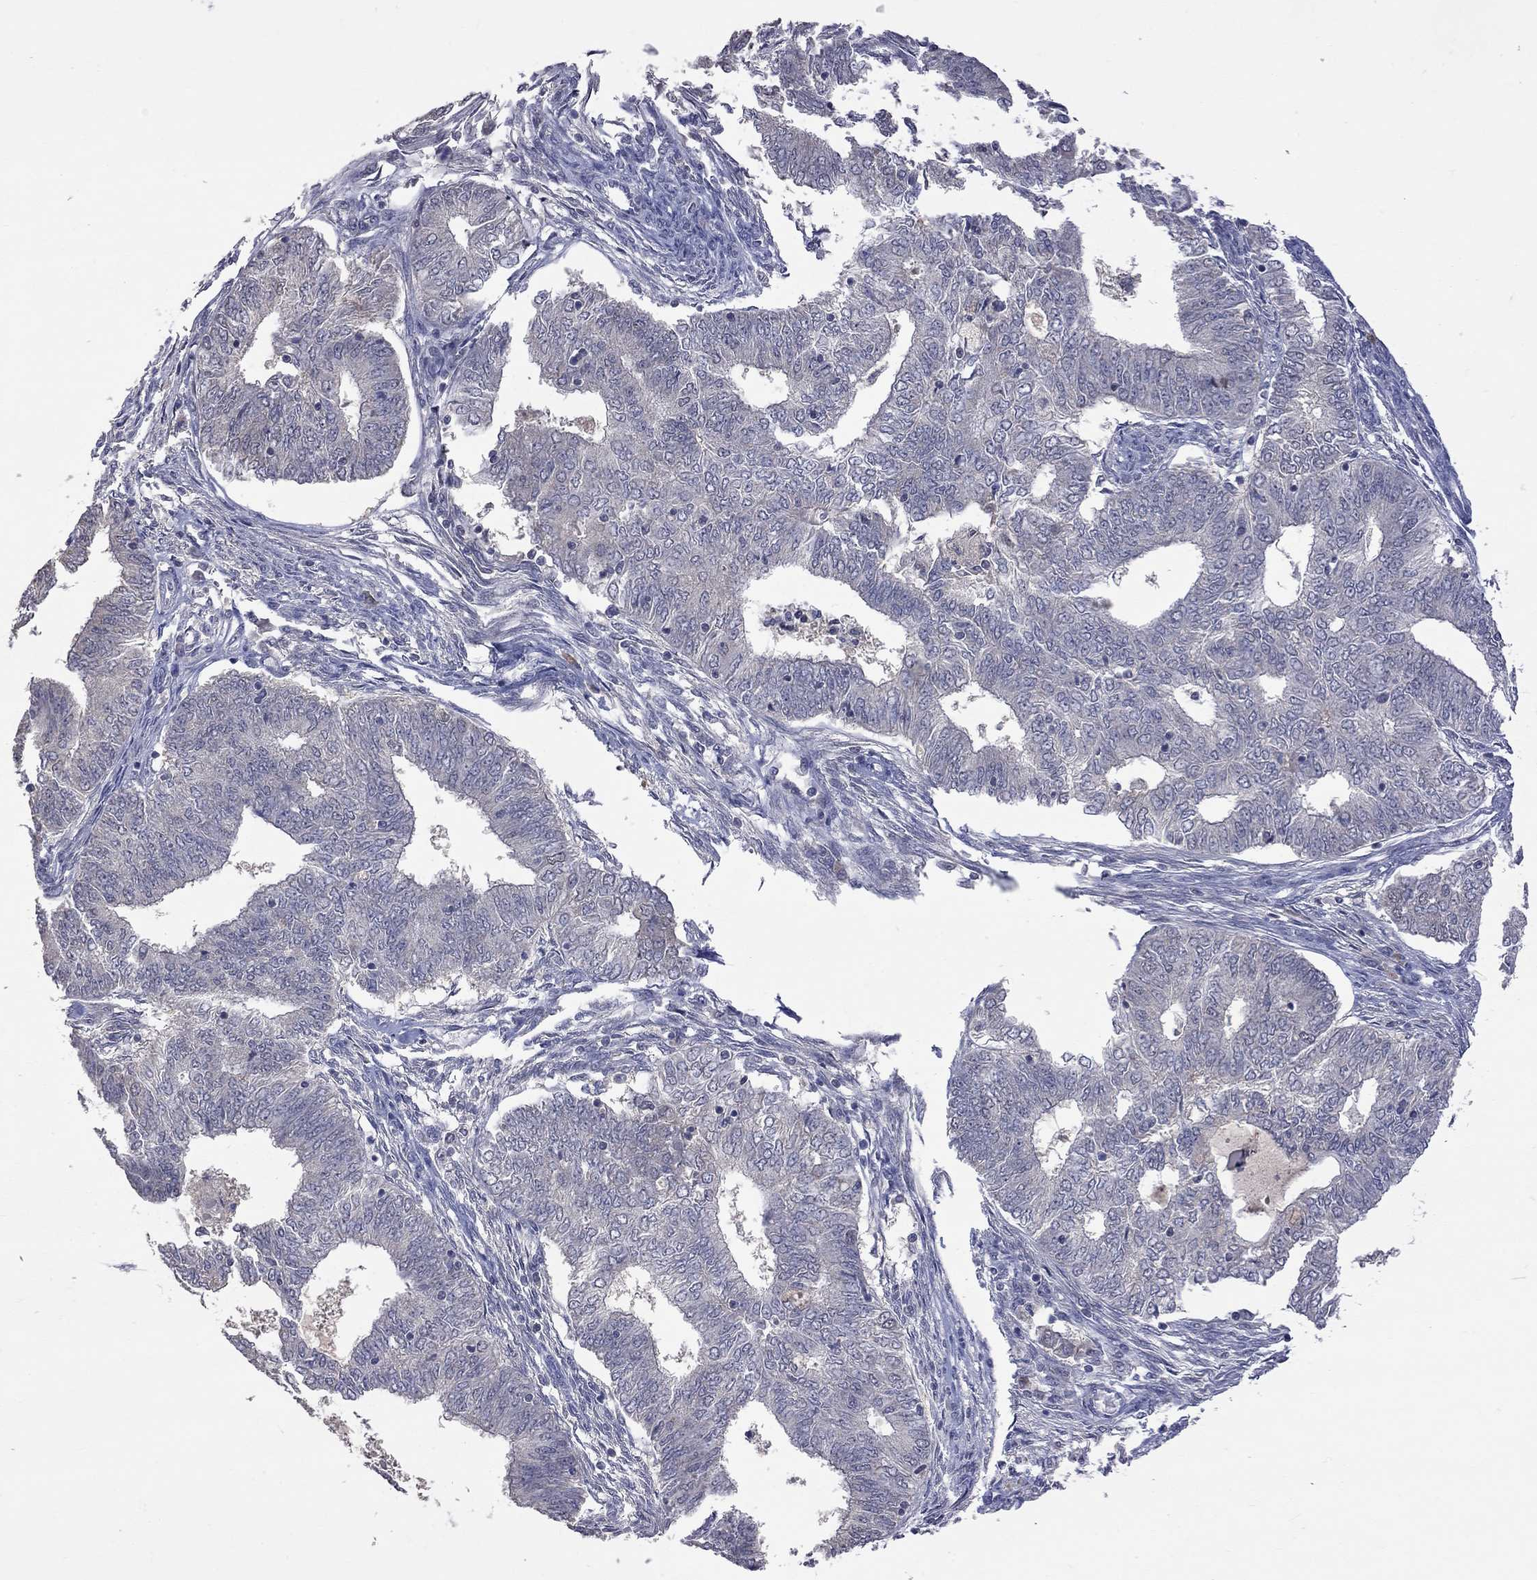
{"staining": {"intensity": "negative", "quantity": "none", "location": "none"}, "tissue": "endometrial cancer", "cell_type": "Tumor cells", "image_type": "cancer", "snomed": [{"axis": "morphology", "description": "Adenocarcinoma, NOS"}, {"axis": "topography", "description": "Endometrium"}], "caption": "There is no significant expression in tumor cells of adenocarcinoma (endometrial). Brightfield microscopy of immunohistochemistry stained with DAB (brown) and hematoxylin (blue), captured at high magnification.", "gene": "HTR6", "patient": {"sex": "female", "age": 62}}